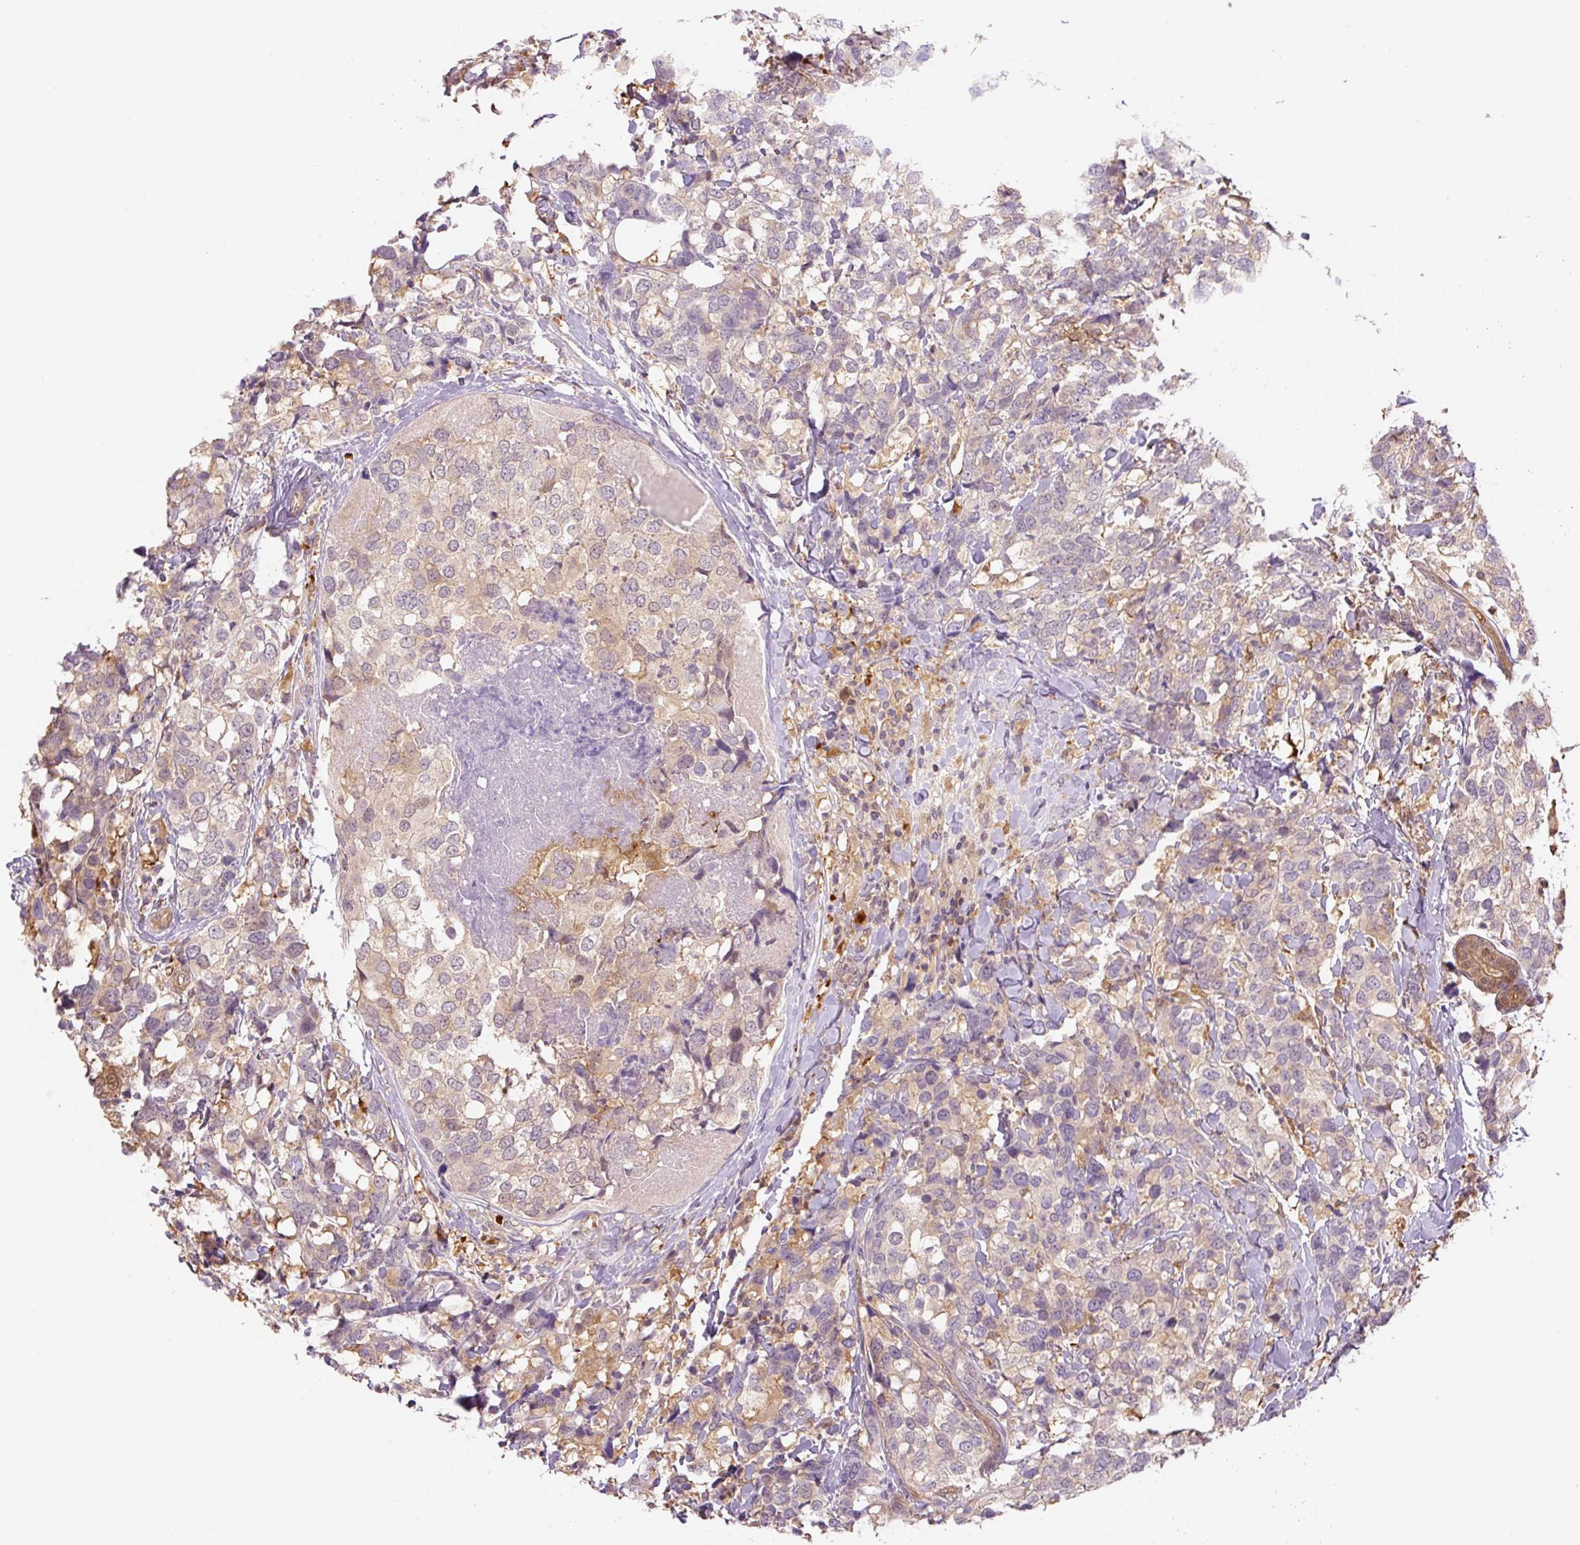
{"staining": {"intensity": "negative", "quantity": "none", "location": "none"}, "tissue": "breast cancer", "cell_type": "Tumor cells", "image_type": "cancer", "snomed": [{"axis": "morphology", "description": "Lobular carcinoma"}, {"axis": "topography", "description": "Breast"}], "caption": "There is no significant staining in tumor cells of breast cancer. (Immunohistochemistry, brightfield microscopy, high magnification).", "gene": "SPSB2", "patient": {"sex": "female", "age": 59}}